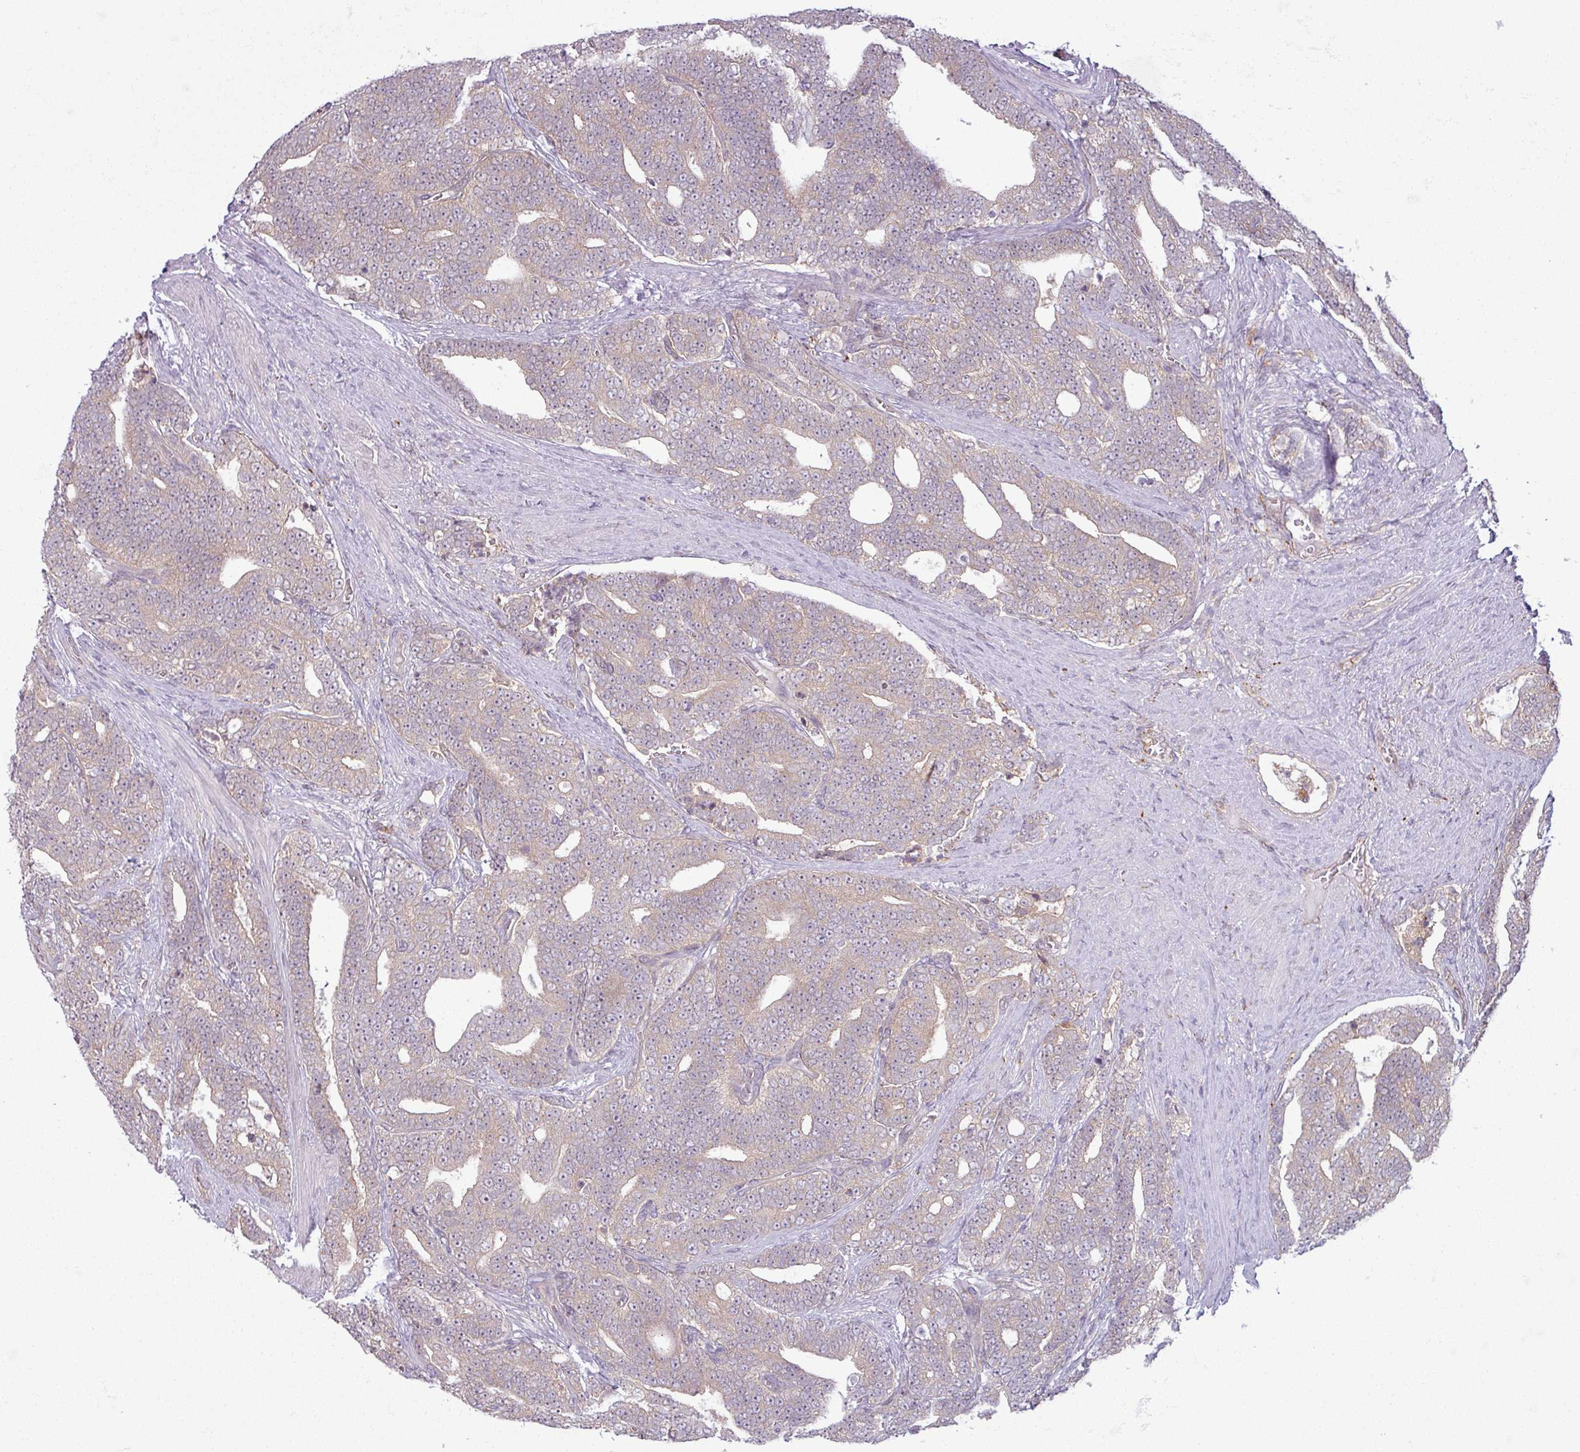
{"staining": {"intensity": "weak", "quantity": ">75%", "location": "cytoplasmic/membranous"}, "tissue": "prostate cancer", "cell_type": "Tumor cells", "image_type": "cancer", "snomed": [{"axis": "morphology", "description": "Adenocarcinoma, High grade"}, {"axis": "topography", "description": "Prostate and seminal vesicle, NOS"}], "caption": "High-grade adenocarcinoma (prostate) stained with DAB immunohistochemistry exhibits low levels of weak cytoplasmic/membranous staining in about >75% of tumor cells. The staining was performed using DAB (3,3'-diaminobenzidine) to visualize the protein expression in brown, while the nuclei were stained in blue with hematoxylin (Magnification: 20x).", "gene": "CCDC144A", "patient": {"sex": "male", "age": 67}}